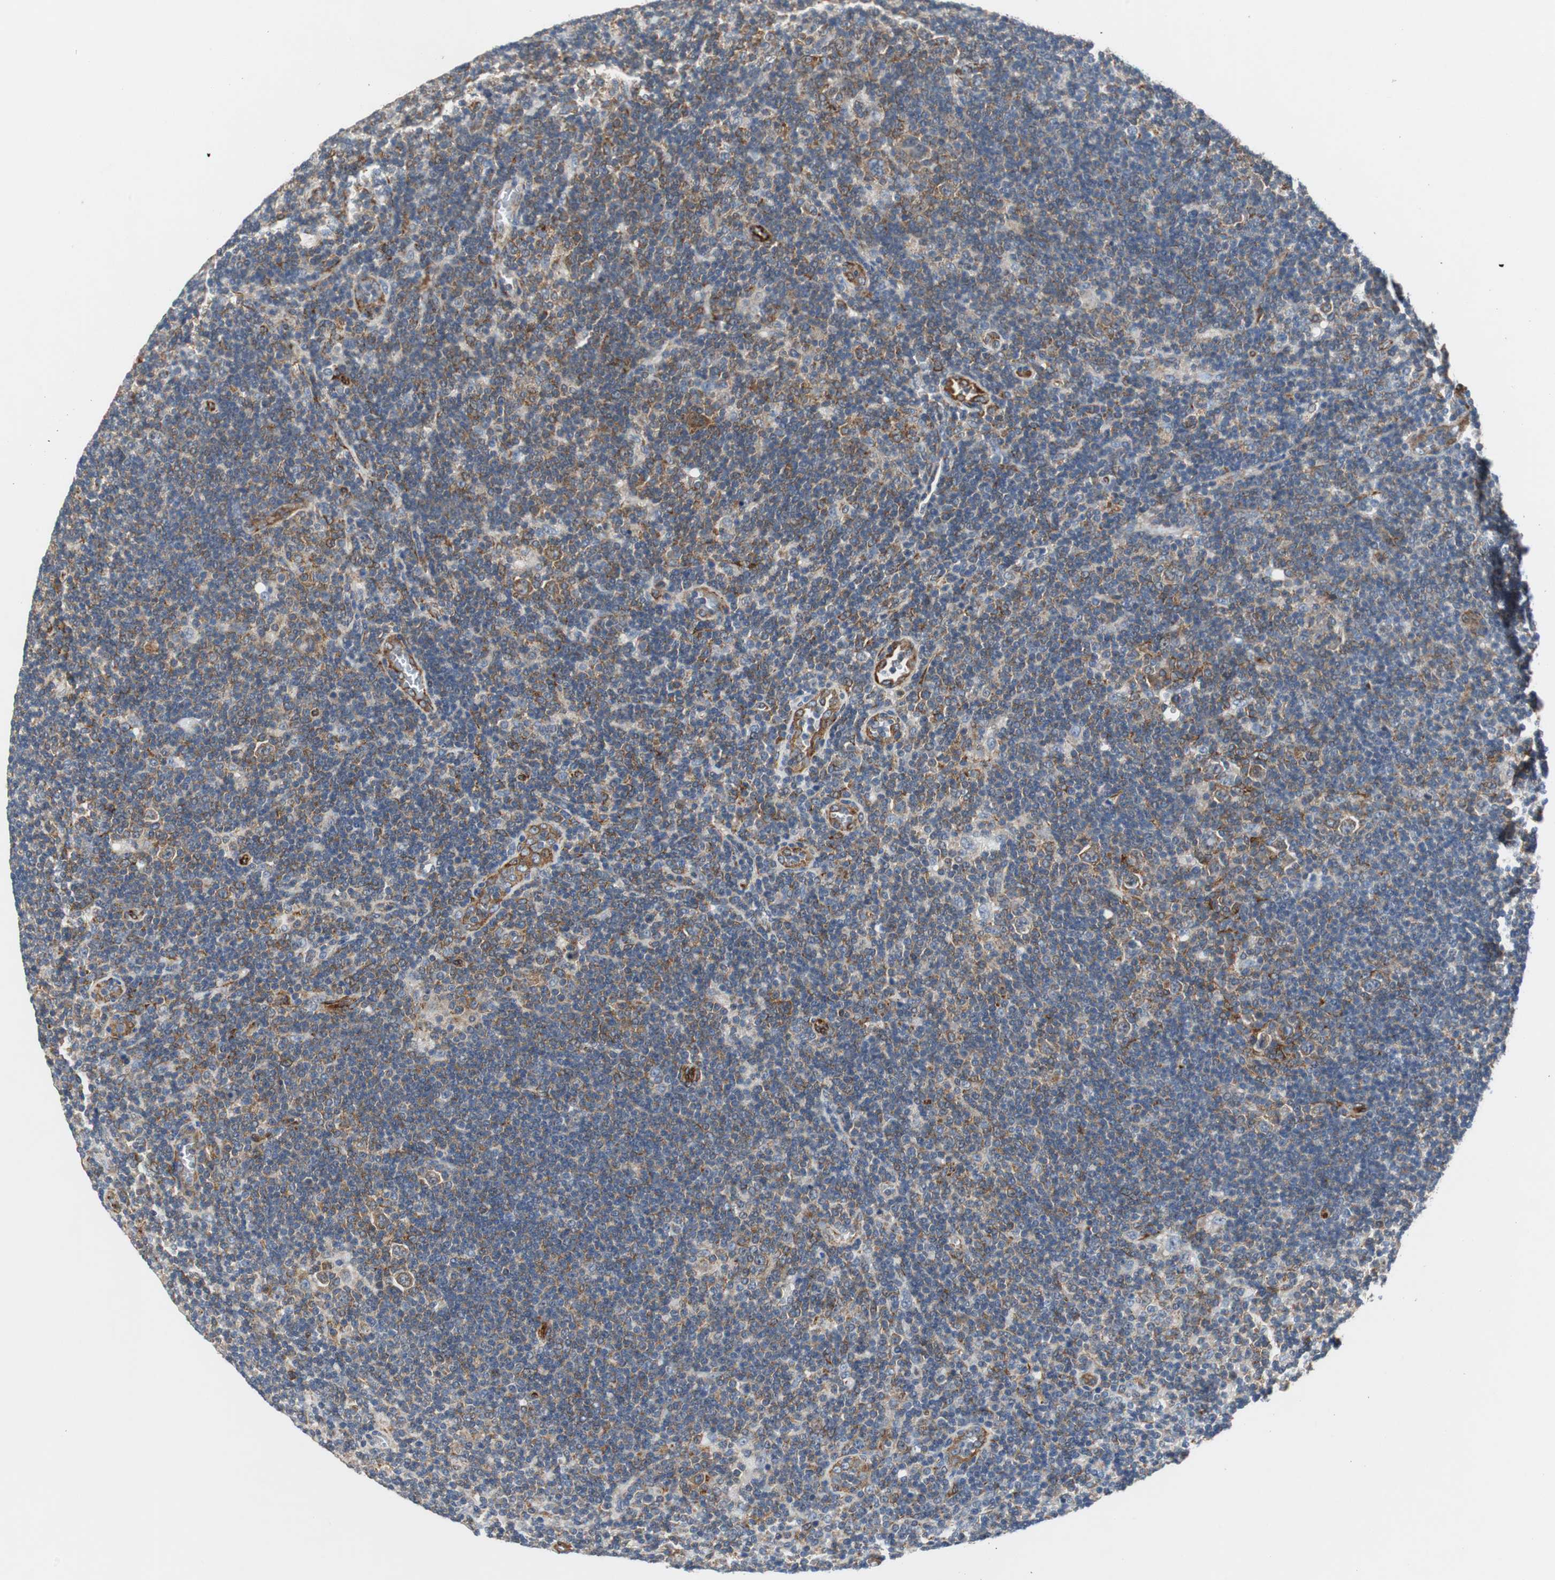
{"staining": {"intensity": "moderate", "quantity": "25%-75%", "location": "cytoplasmic/membranous"}, "tissue": "lymphoma", "cell_type": "Tumor cells", "image_type": "cancer", "snomed": [{"axis": "morphology", "description": "Hodgkin's disease, NOS"}, {"axis": "topography", "description": "Lymph node"}], "caption": "This is a photomicrograph of immunohistochemistry staining of Hodgkin's disease, which shows moderate positivity in the cytoplasmic/membranous of tumor cells.", "gene": "ISCU", "patient": {"sex": "female", "age": 57}}